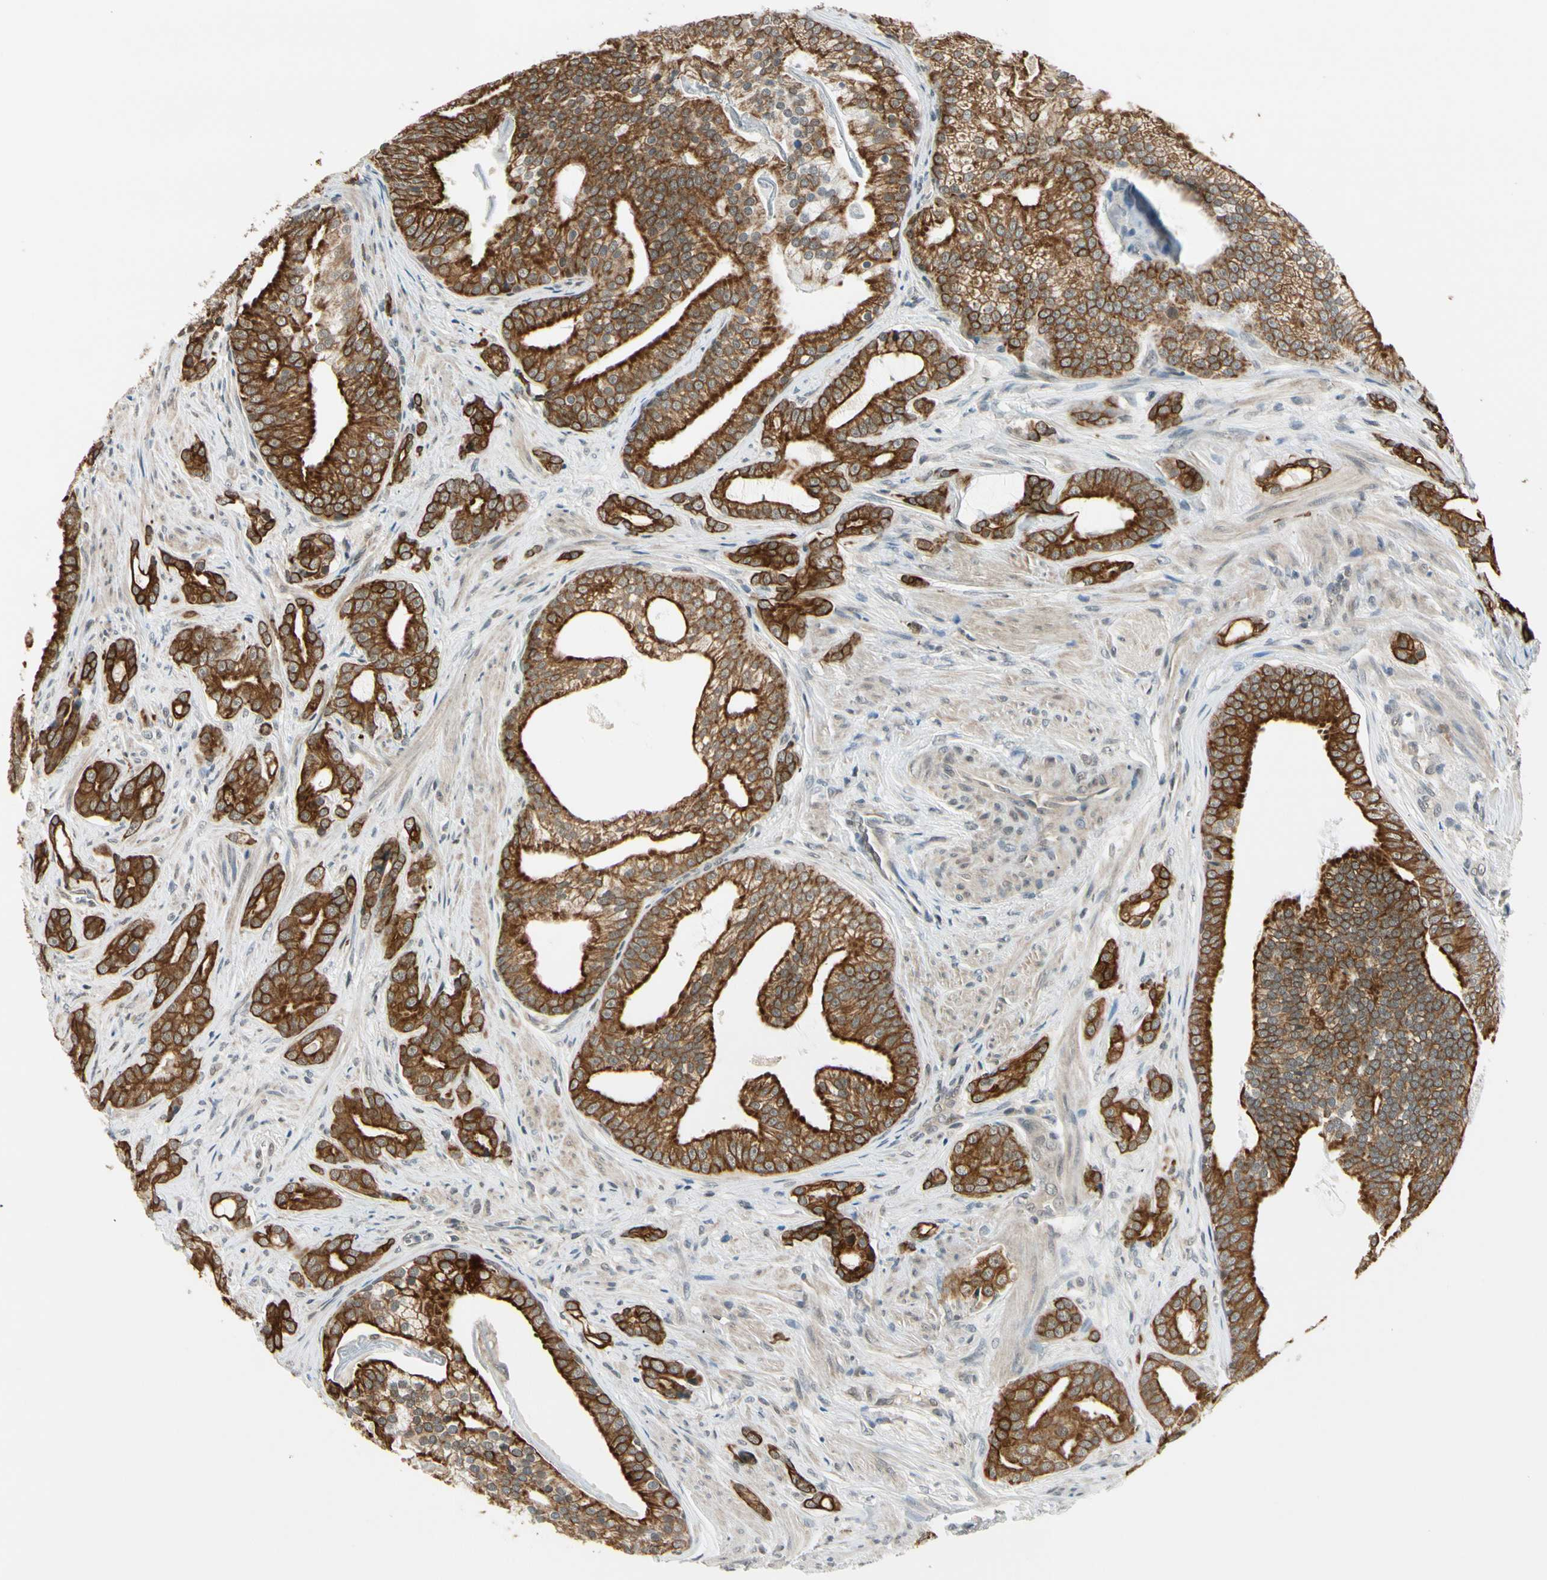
{"staining": {"intensity": "strong", "quantity": ">75%", "location": "cytoplasmic/membranous"}, "tissue": "prostate cancer", "cell_type": "Tumor cells", "image_type": "cancer", "snomed": [{"axis": "morphology", "description": "Adenocarcinoma, Low grade"}, {"axis": "topography", "description": "Prostate"}], "caption": "This is an image of immunohistochemistry (IHC) staining of prostate cancer (adenocarcinoma (low-grade)), which shows strong expression in the cytoplasmic/membranous of tumor cells.", "gene": "TAF12", "patient": {"sex": "male", "age": 58}}